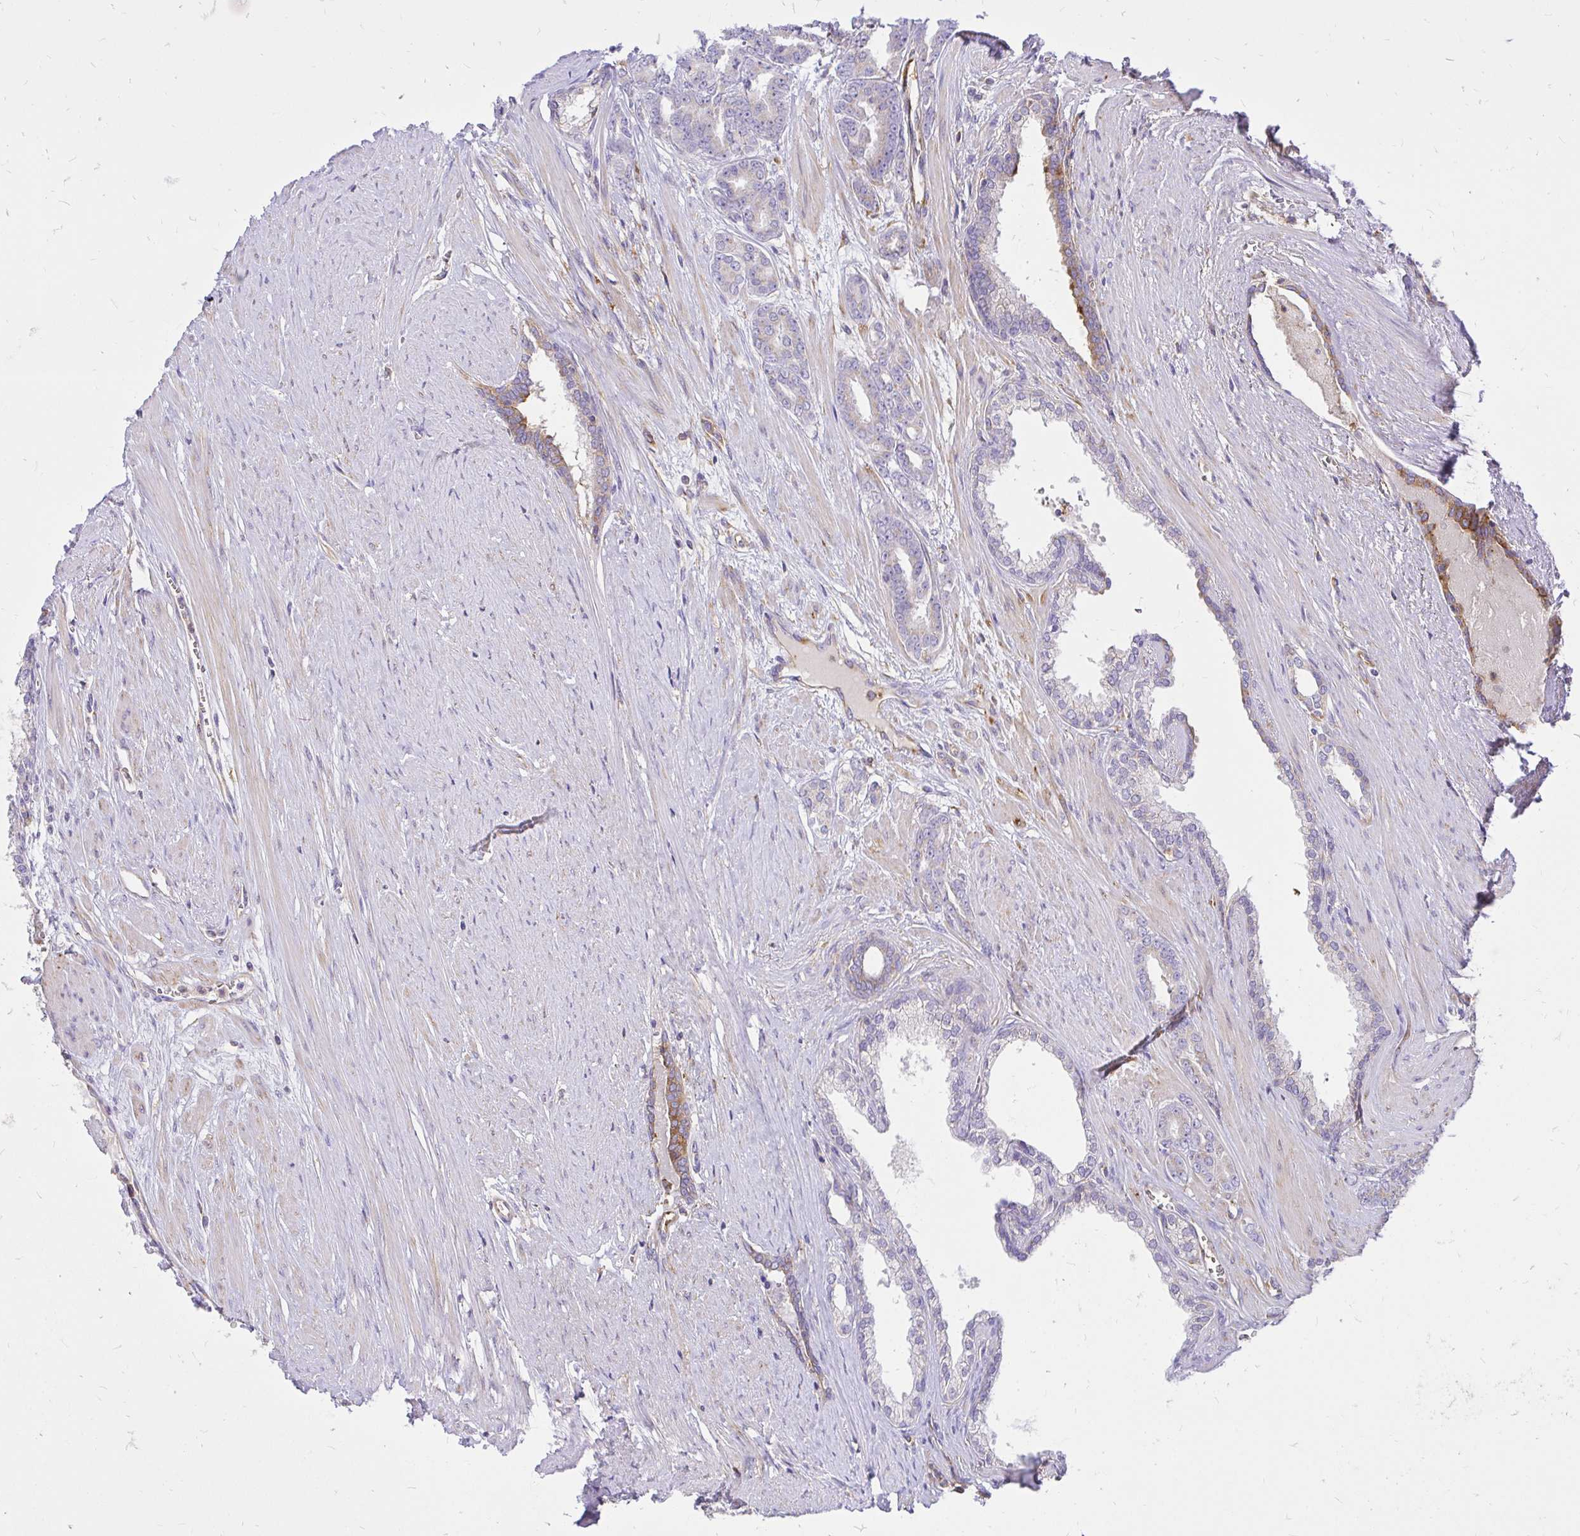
{"staining": {"intensity": "negative", "quantity": "none", "location": "none"}, "tissue": "prostate cancer", "cell_type": "Tumor cells", "image_type": "cancer", "snomed": [{"axis": "morphology", "description": "Adenocarcinoma, High grade"}, {"axis": "topography", "description": "Prostate"}], "caption": "IHC histopathology image of neoplastic tissue: human prostate cancer (high-grade adenocarcinoma) stained with DAB (3,3'-diaminobenzidine) demonstrates no significant protein positivity in tumor cells. Brightfield microscopy of immunohistochemistry (IHC) stained with DAB (3,3'-diaminobenzidine) (brown) and hematoxylin (blue), captured at high magnification.", "gene": "ABCB10", "patient": {"sex": "male", "age": 60}}